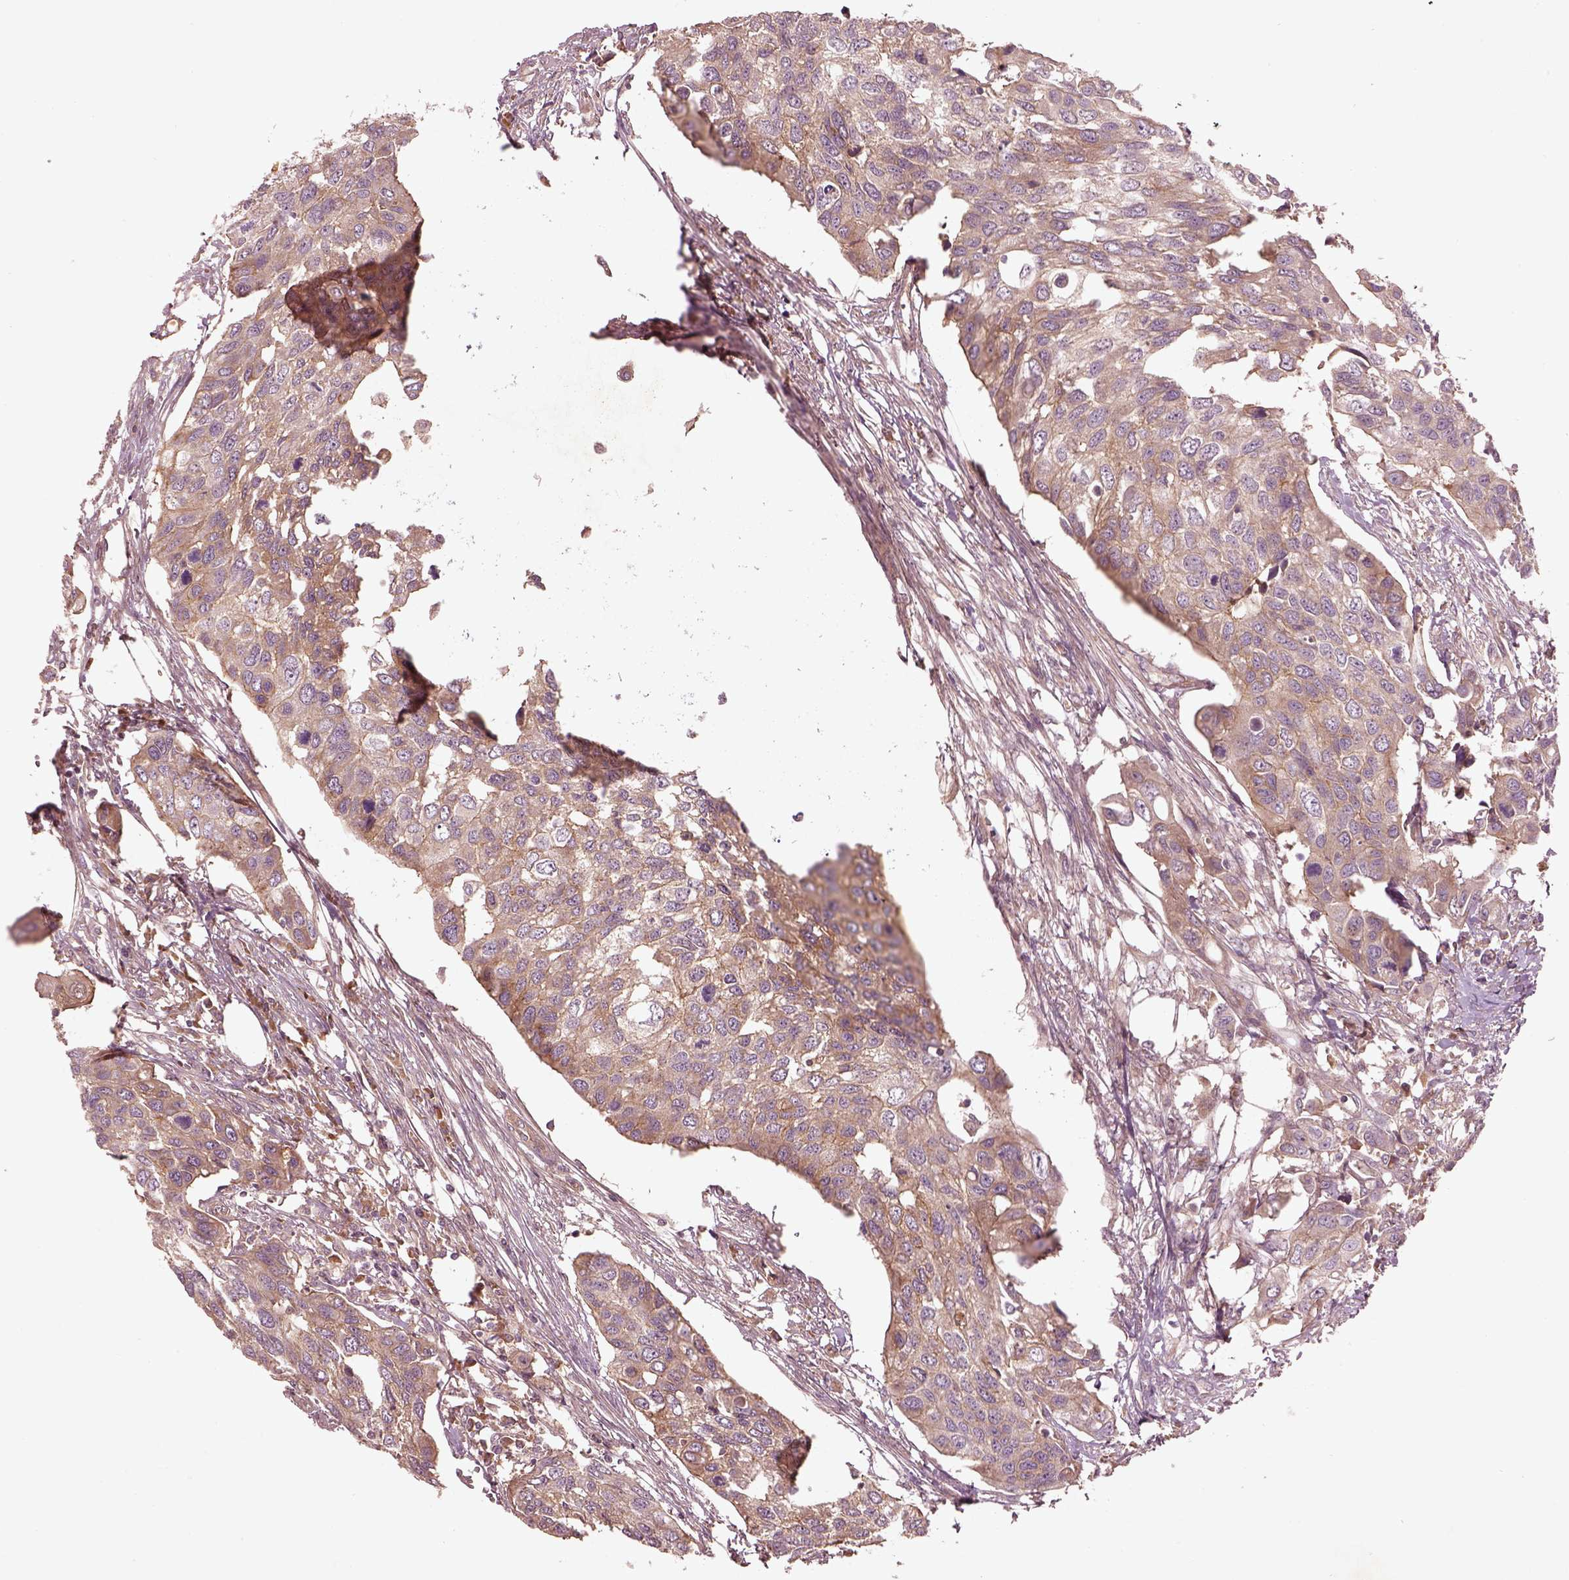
{"staining": {"intensity": "moderate", "quantity": ">75%", "location": "cytoplasmic/membranous"}, "tissue": "urothelial cancer", "cell_type": "Tumor cells", "image_type": "cancer", "snomed": [{"axis": "morphology", "description": "Urothelial carcinoma, High grade"}, {"axis": "topography", "description": "Urinary bladder"}], "caption": "Immunohistochemical staining of high-grade urothelial carcinoma demonstrates moderate cytoplasmic/membranous protein staining in approximately >75% of tumor cells.", "gene": "FAM234A", "patient": {"sex": "male", "age": 60}}